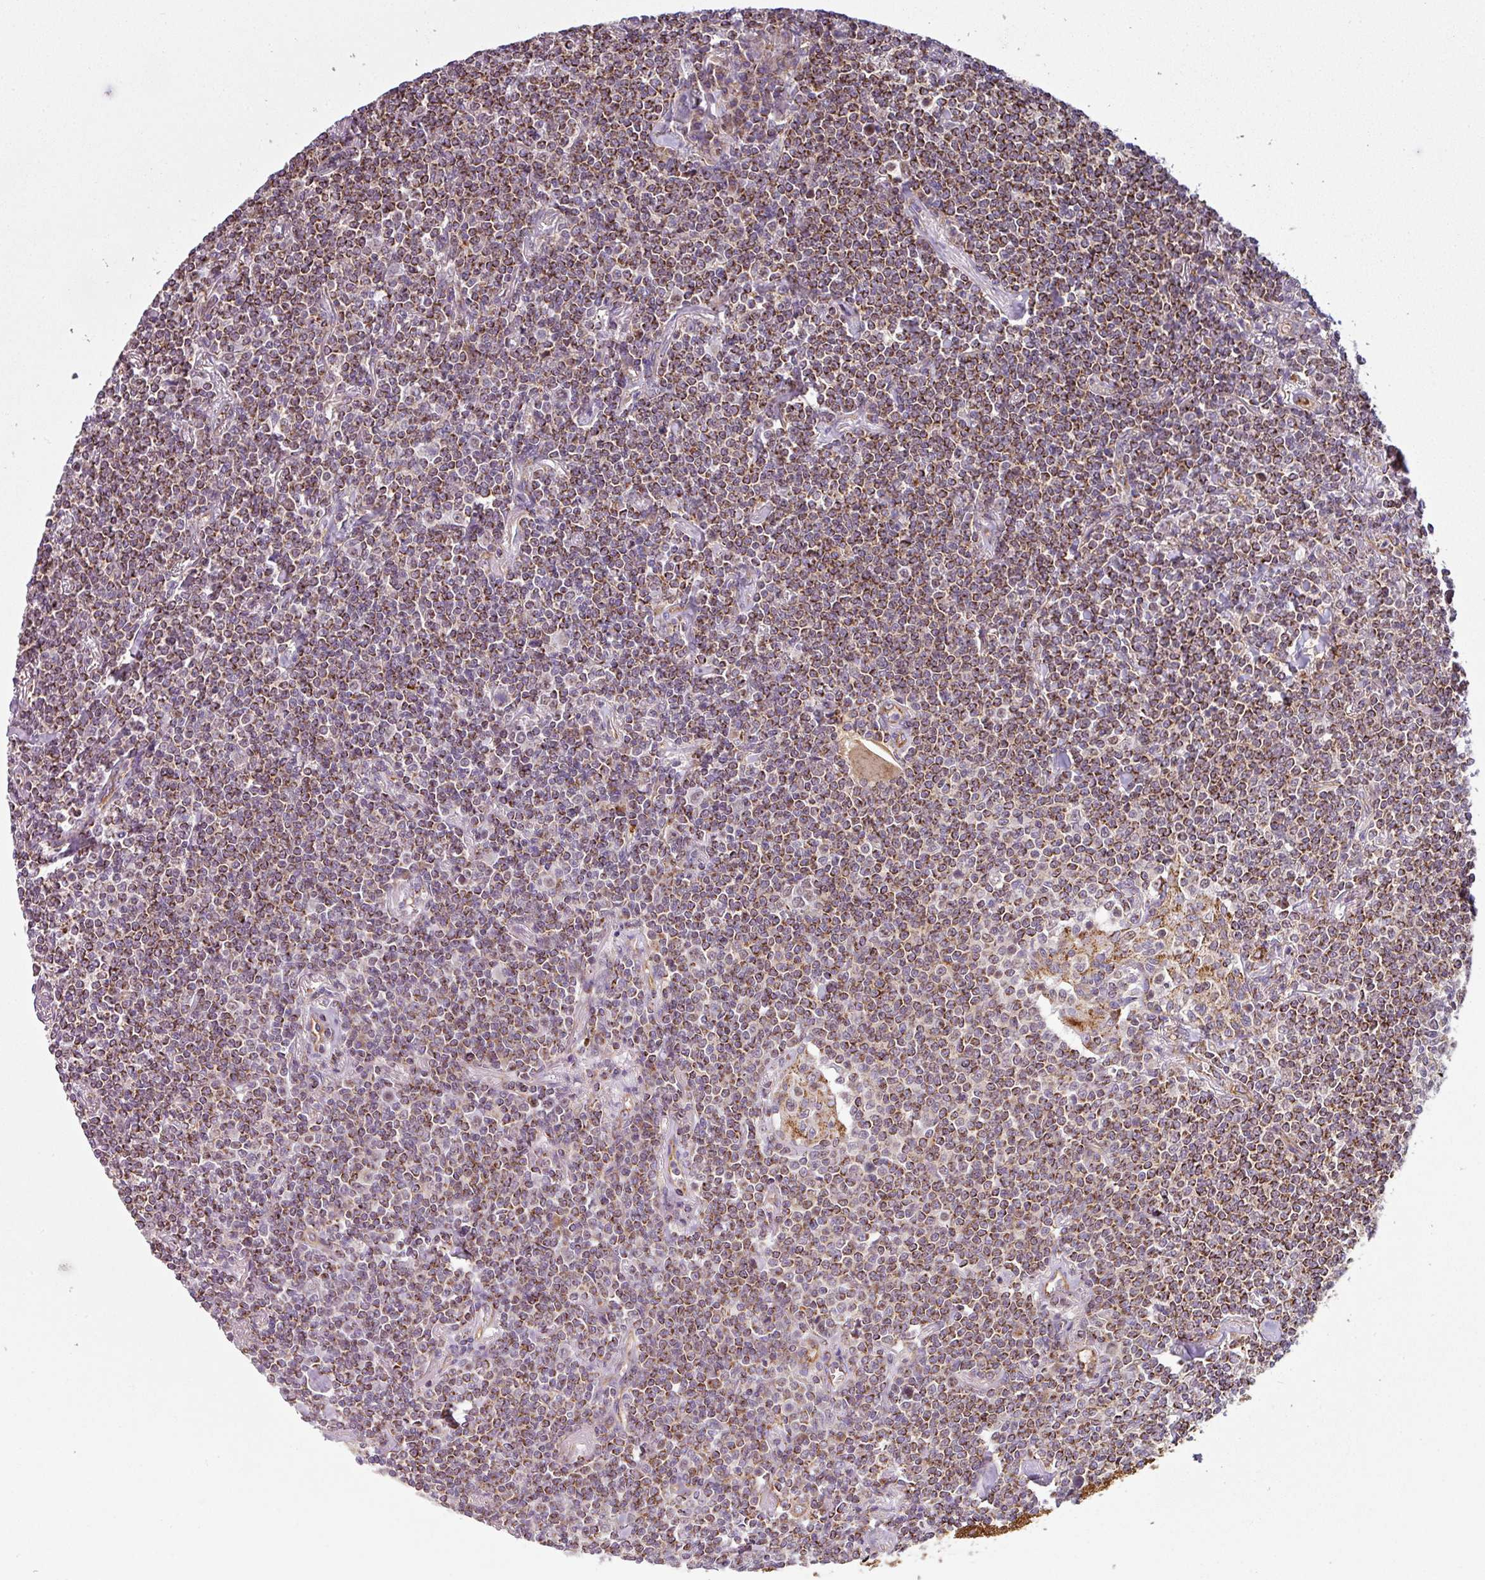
{"staining": {"intensity": "moderate", "quantity": ">75%", "location": "cytoplasmic/membranous"}, "tissue": "lymphoma", "cell_type": "Tumor cells", "image_type": "cancer", "snomed": [{"axis": "morphology", "description": "Malignant lymphoma, non-Hodgkin's type, Low grade"}, {"axis": "topography", "description": "Lung"}], "caption": "Immunohistochemistry histopathology image of neoplastic tissue: lymphoma stained using immunohistochemistry demonstrates medium levels of moderate protein expression localized specifically in the cytoplasmic/membranous of tumor cells, appearing as a cytoplasmic/membranous brown color.", "gene": "PRELID3B", "patient": {"sex": "female", "age": 71}}